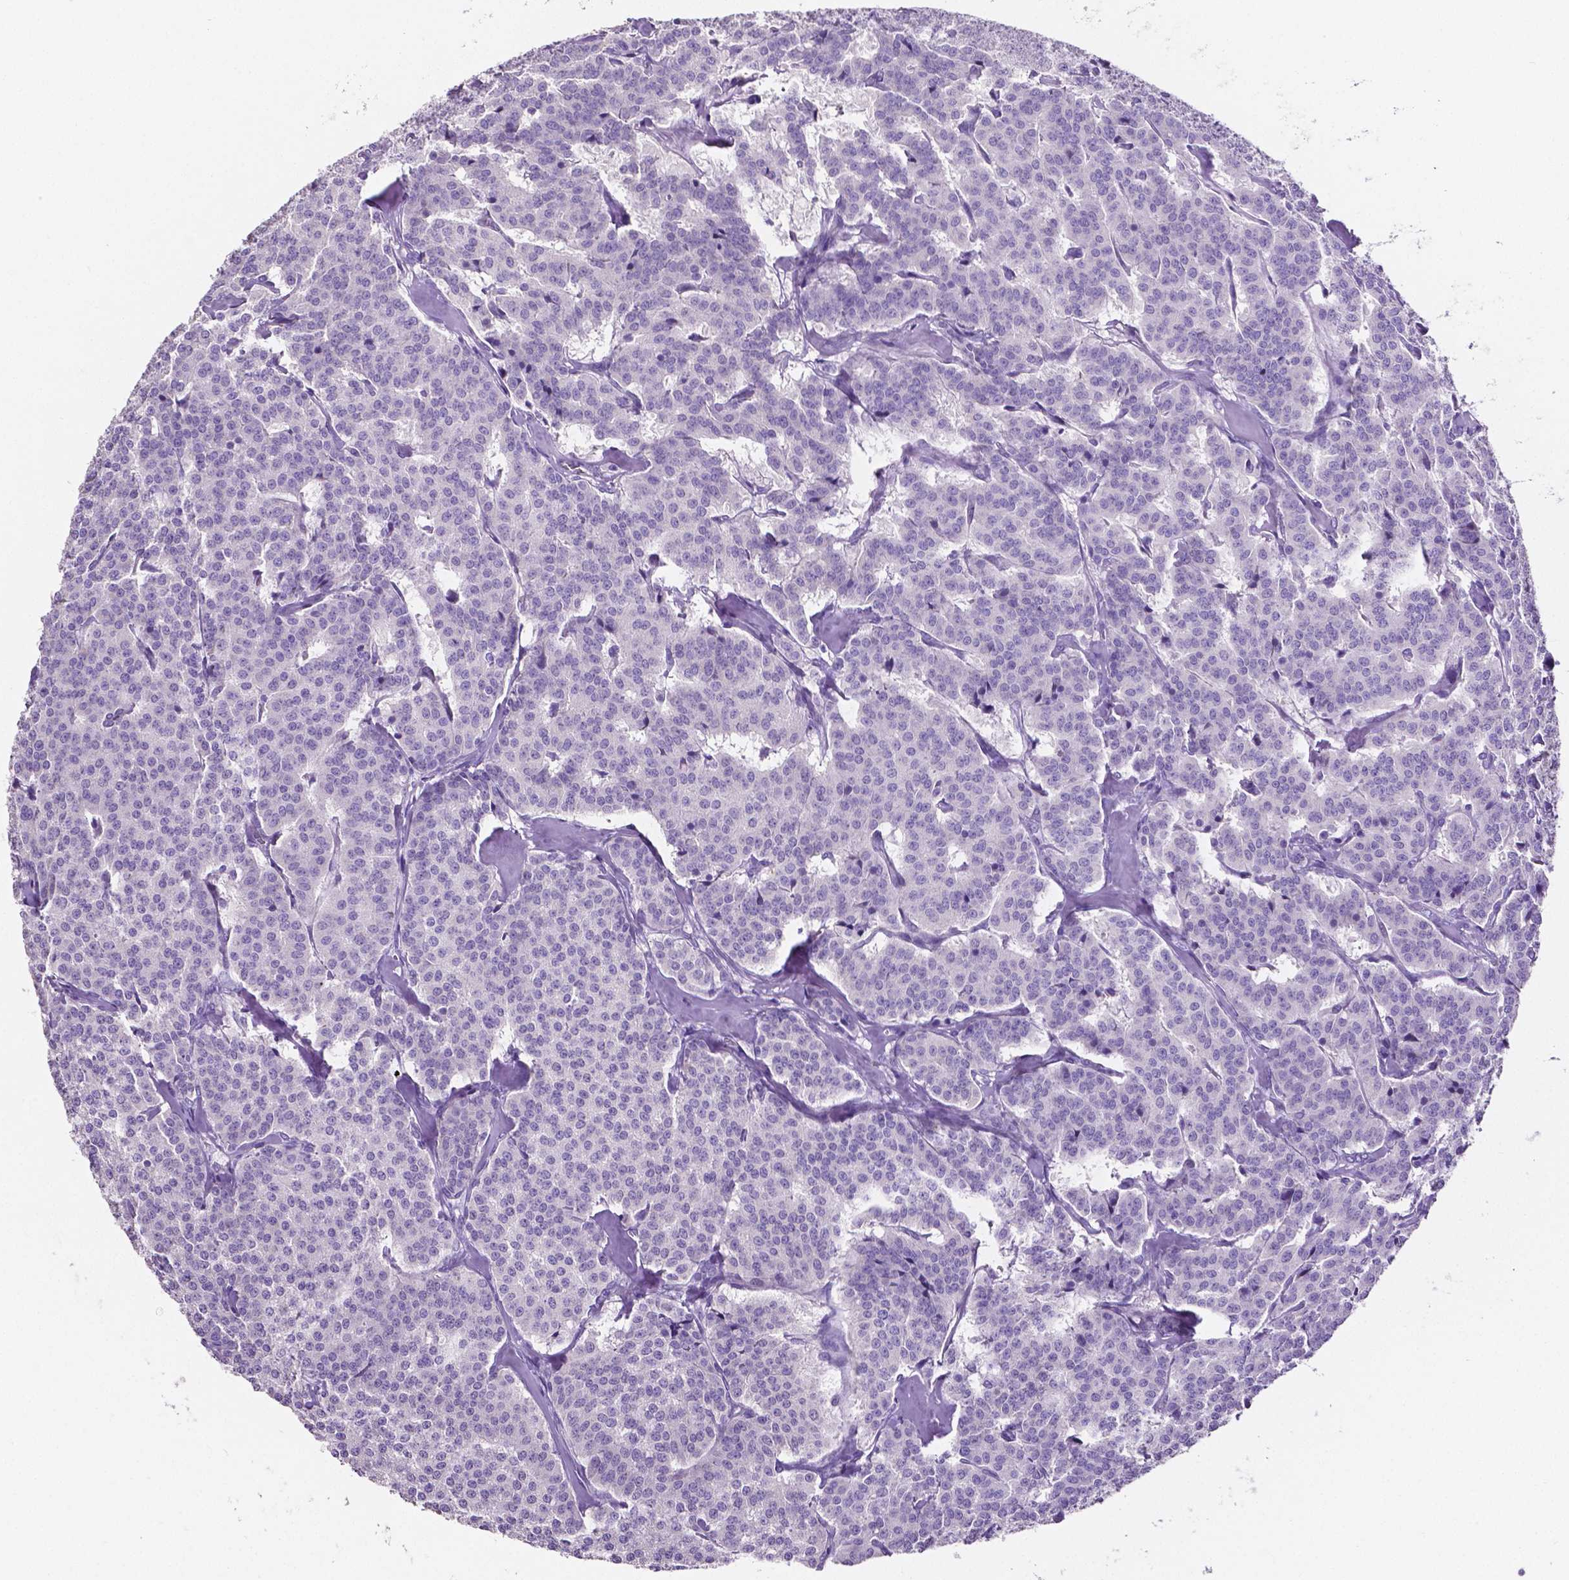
{"staining": {"intensity": "negative", "quantity": "none", "location": "none"}, "tissue": "carcinoid", "cell_type": "Tumor cells", "image_type": "cancer", "snomed": [{"axis": "morphology", "description": "Normal tissue, NOS"}, {"axis": "morphology", "description": "Carcinoid, malignant, NOS"}, {"axis": "topography", "description": "Lung"}], "caption": "Tumor cells are negative for protein expression in human carcinoid. The staining is performed using DAB (3,3'-diaminobenzidine) brown chromogen with nuclei counter-stained in using hematoxylin.", "gene": "SLC22A2", "patient": {"sex": "female", "age": 46}}